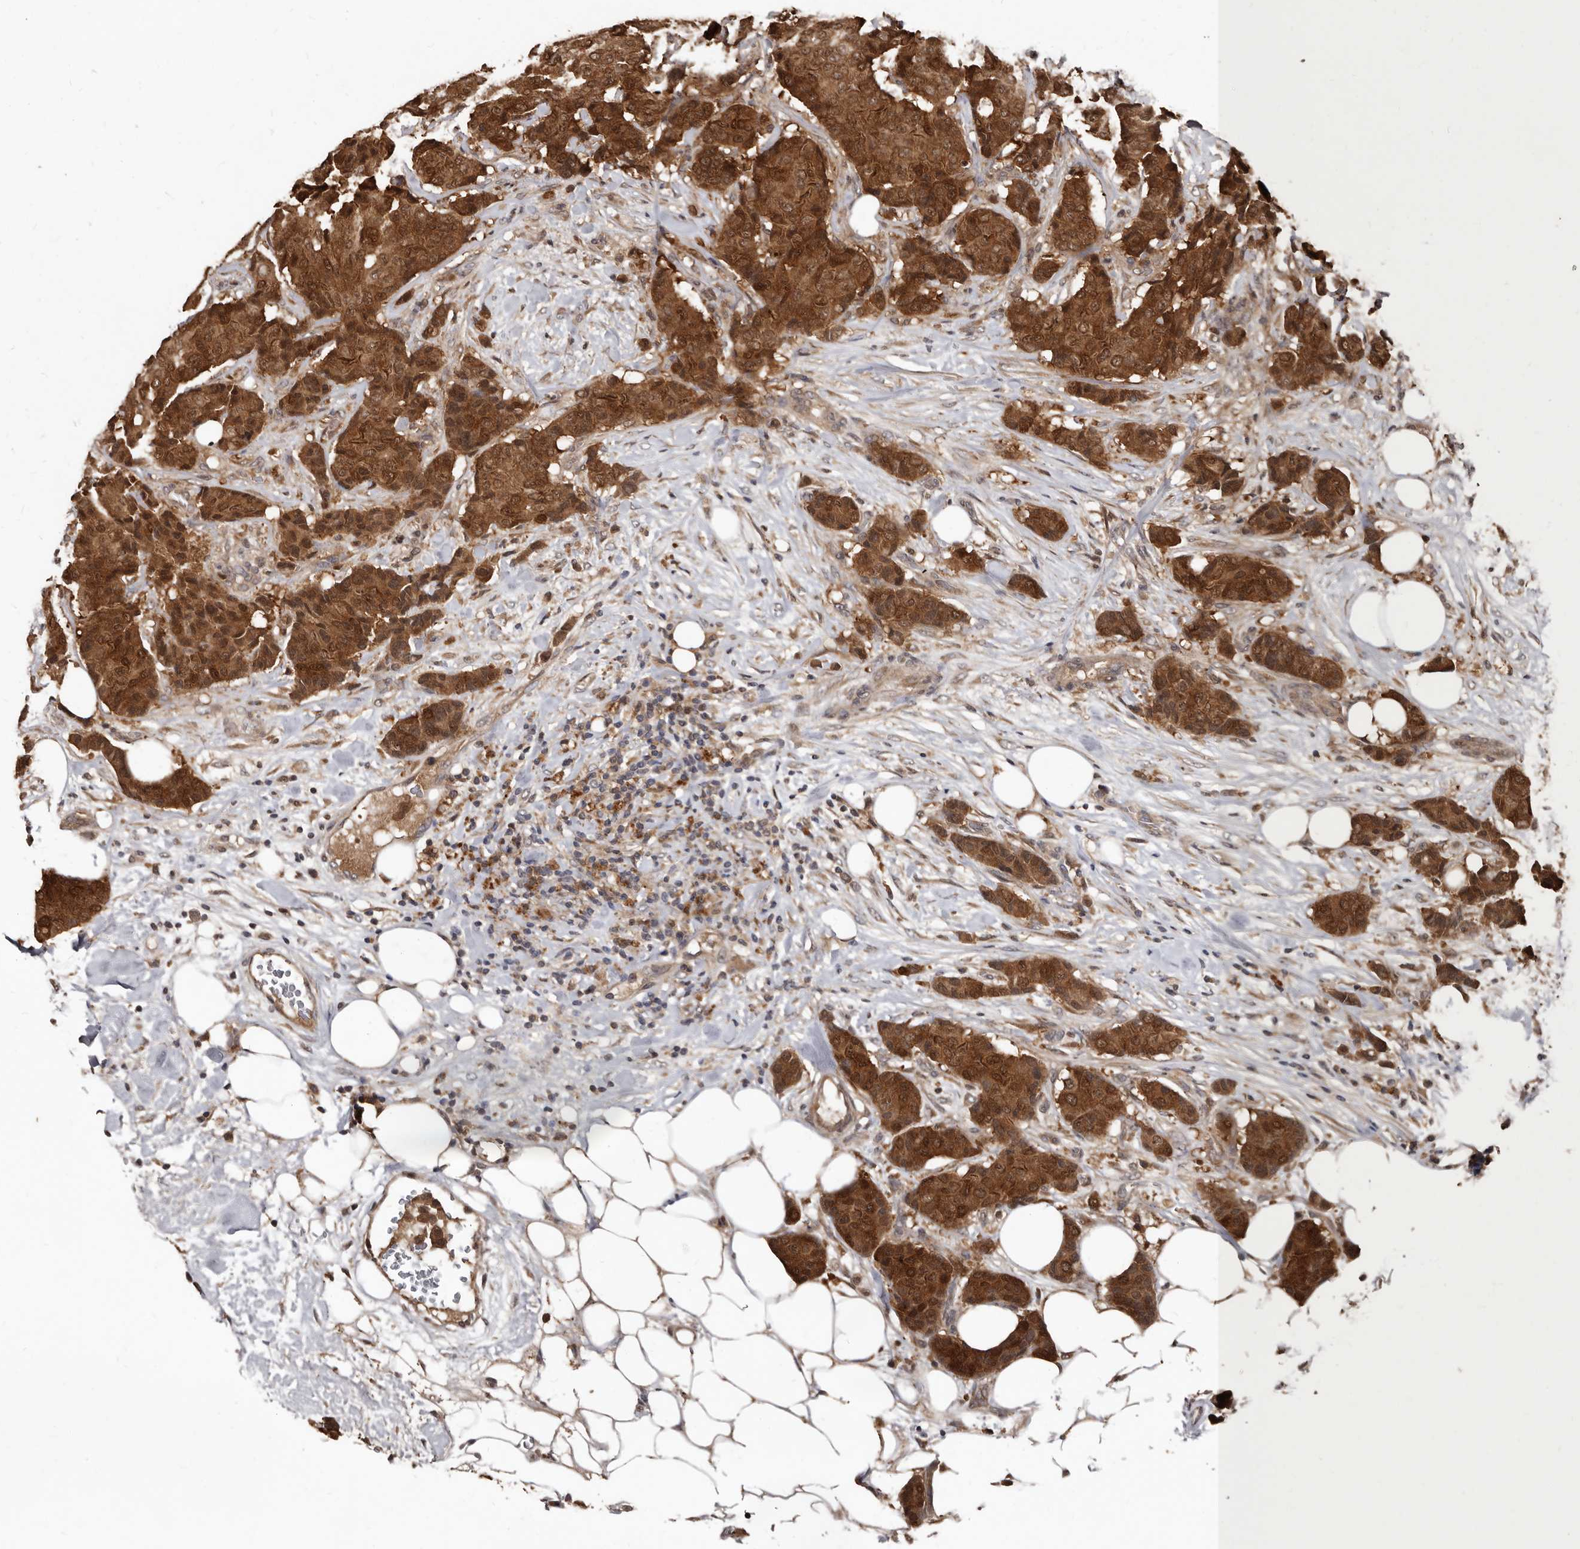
{"staining": {"intensity": "strong", "quantity": ">75%", "location": "cytoplasmic/membranous,nuclear"}, "tissue": "breast cancer", "cell_type": "Tumor cells", "image_type": "cancer", "snomed": [{"axis": "morphology", "description": "Duct carcinoma"}, {"axis": "topography", "description": "Breast"}], "caption": "Invasive ductal carcinoma (breast) tissue demonstrates strong cytoplasmic/membranous and nuclear staining in approximately >75% of tumor cells", "gene": "PMVK", "patient": {"sex": "female", "age": 75}}